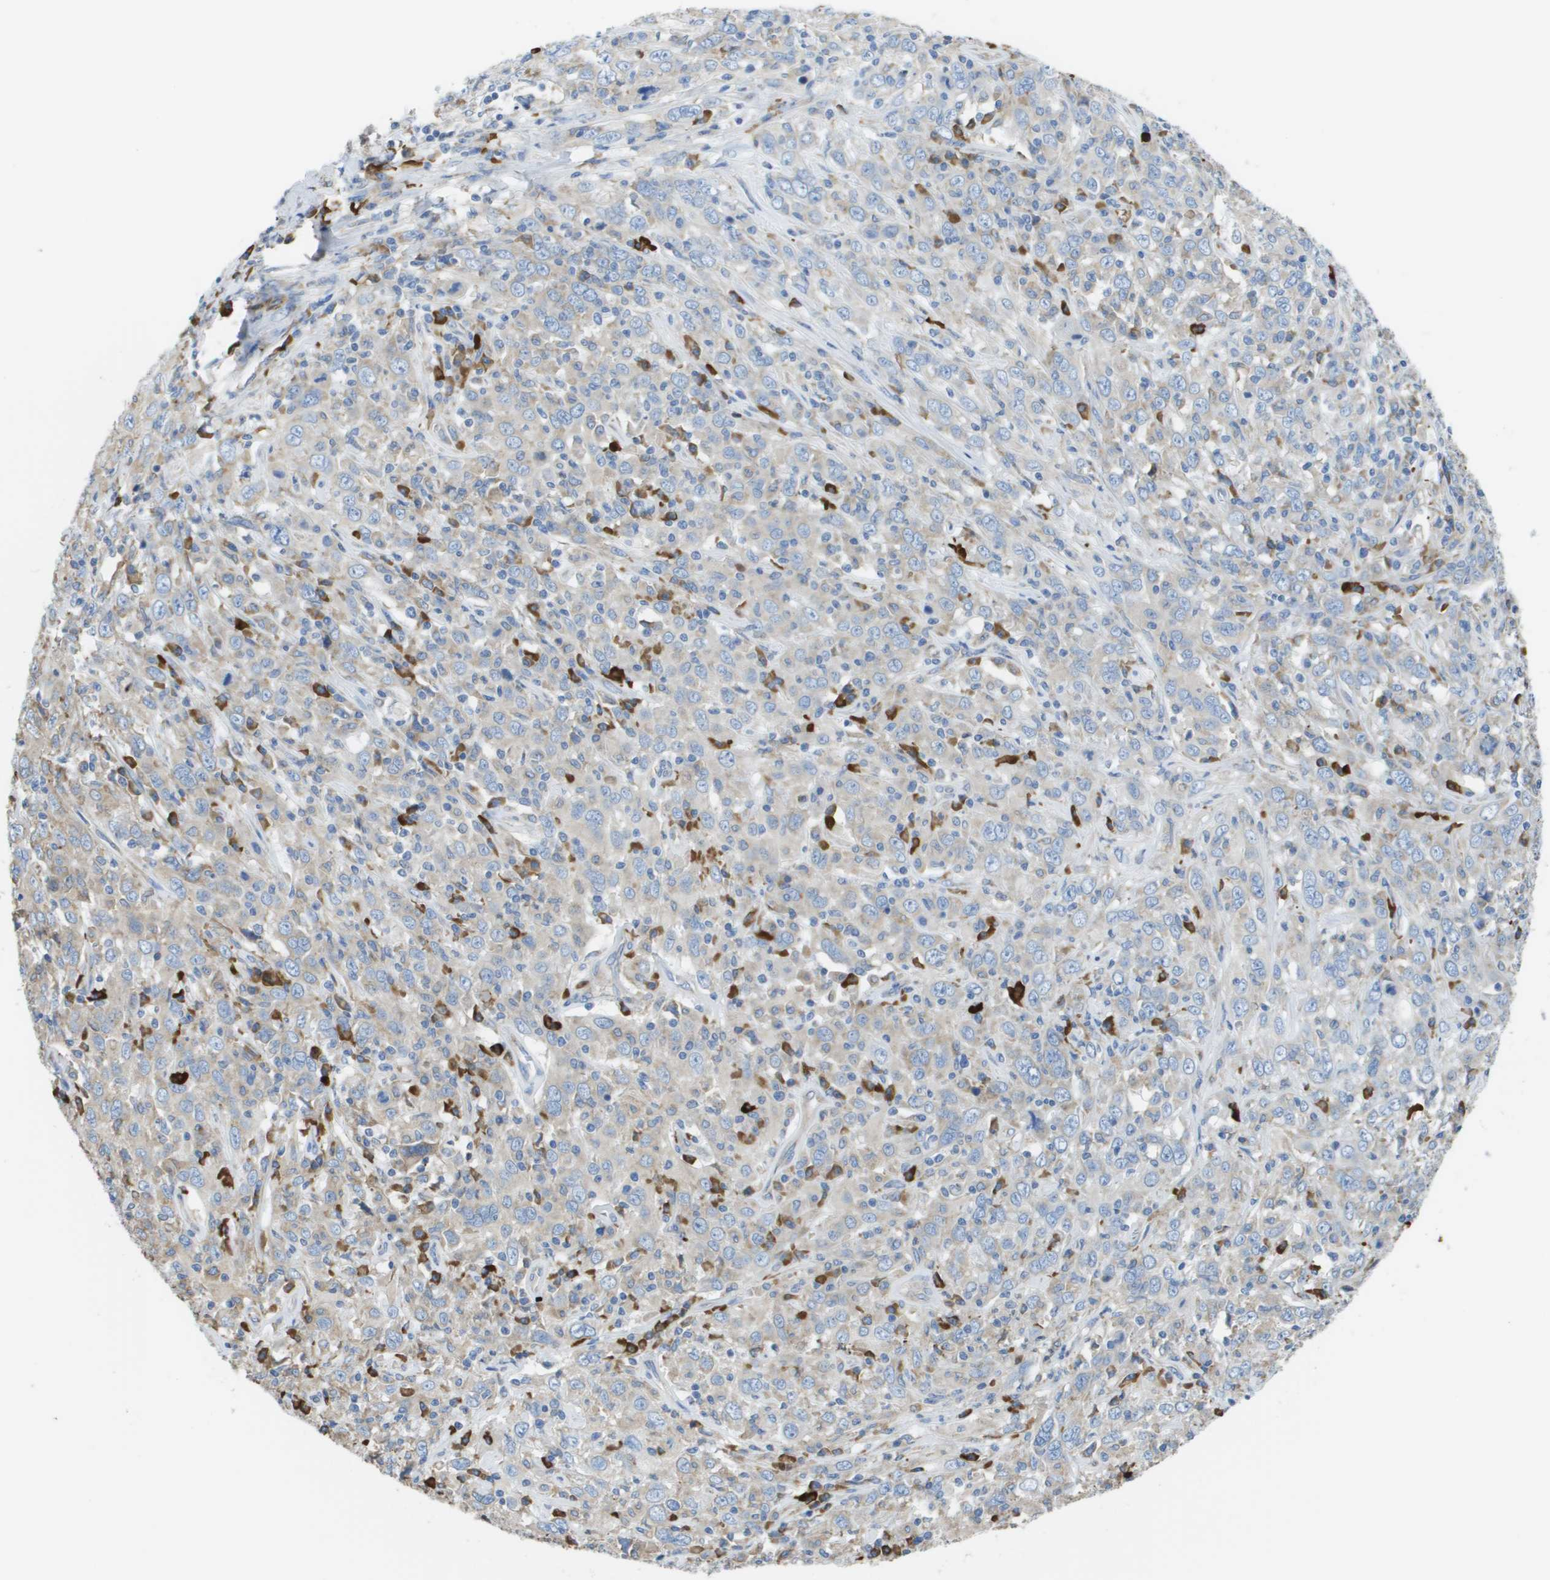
{"staining": {"intensity": "weak", "quantity": "25%-75%", "location": "cytoplasmic/membranous"}, "tissue": "cervical cancer", "cell_type": "Tumor cells", "image_type": "cancer", "snomed": [{"axis": "morphology", "description": "Squamous cell carcinoma, NOS"}, {"axis": "topography", "description": "Cervix"}], "caption": "Weak cytoplasmic/membranous positivity for a protein is seen in approximately 25%-75% of tumor cells of cervical cancer using immunohistochemistry.", "gene": "SDR42E1", "patient": {"sex": "female", "age": 46}}